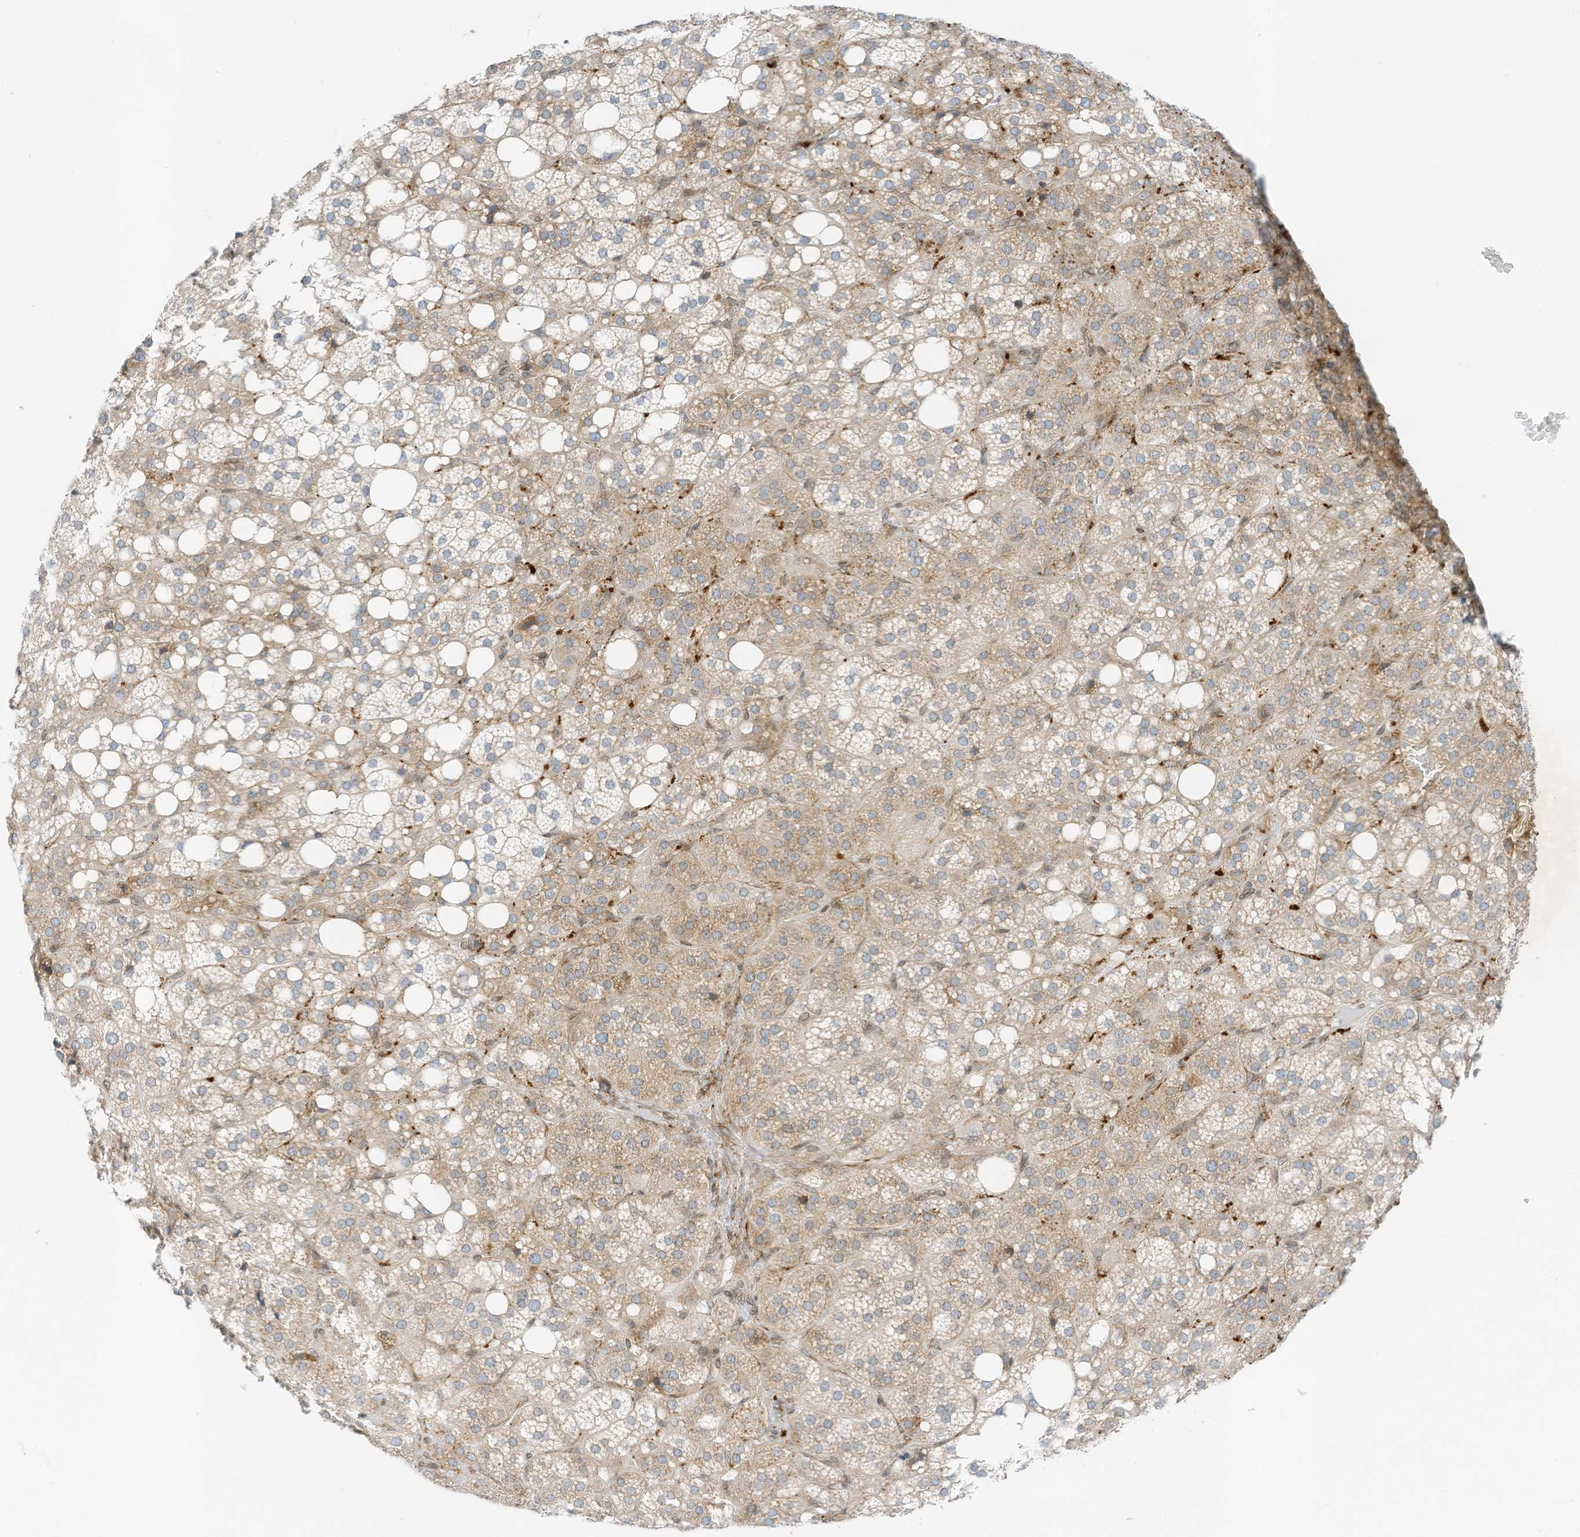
{"staining": {"intensity": "moderate", "quantity": "25%-75%", "location": "cytoplasmic/membranous"}, "tissue": "adrenal gland", "cell_type": "Glandular cells", "image_type": "normal", "snomed": [{"axis": "morphology", "description": "Normal tissue, NOS"}, {"axis": "topography", "description": "Adrenal gland"}], "caption": "Immunohistochemical staining of benign human adrenal gland displays medium levels of moderate cytoplasmic/membranous positivity in approximately 25%-75% of glandular cells.", "gene": "EDF1", "patient": {"sex": "female", "age": 59}}